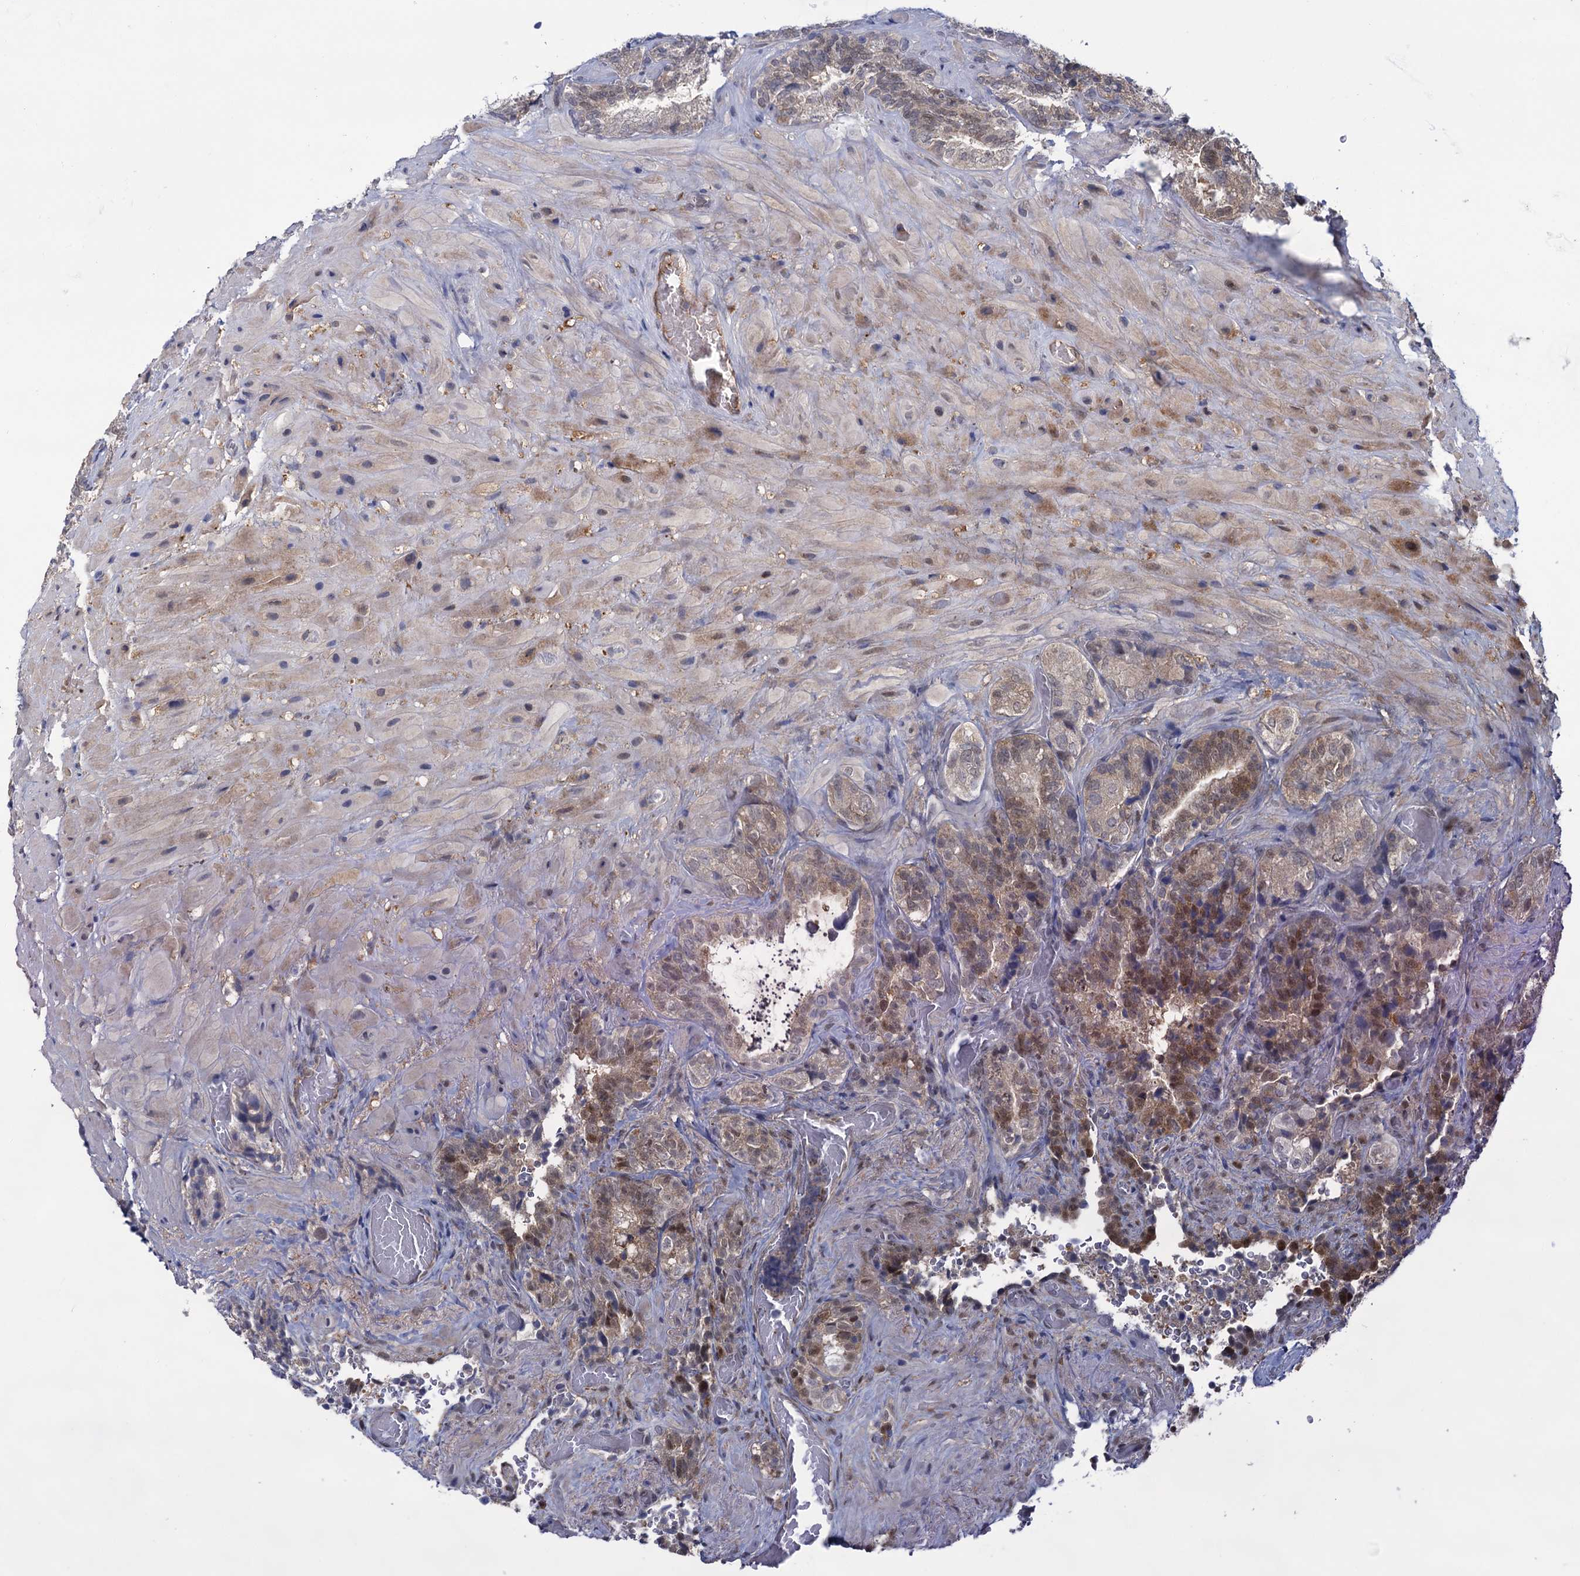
{"staining": {"intensity": "moderate", "quantity": "25%-75%", "location": "cytoplasmic/membranous,nuclear"}, "tissue": "seminal vesicle", "cell_type": "Glandular cells", "image_type": "normal", "snomed": [{"axis": "morphology", "description": "Normal tissue, NOS"}, {"axis": "topography", "description": "Prostate and seminal vesicle, NOS"}, {"axis": "topography", "description": "Prostate"}, {"axis": "topography", "description": "Seminal veicle"}], "caption": "Human seminal vesicle stained with a brown dye demonstrates moderate cytoplasmic/membranous,nuclear positive expression in approximately 25%-75% of glandular cells.", "gene": "GLO1", "patient": {"sex": "male", "age": 67}}